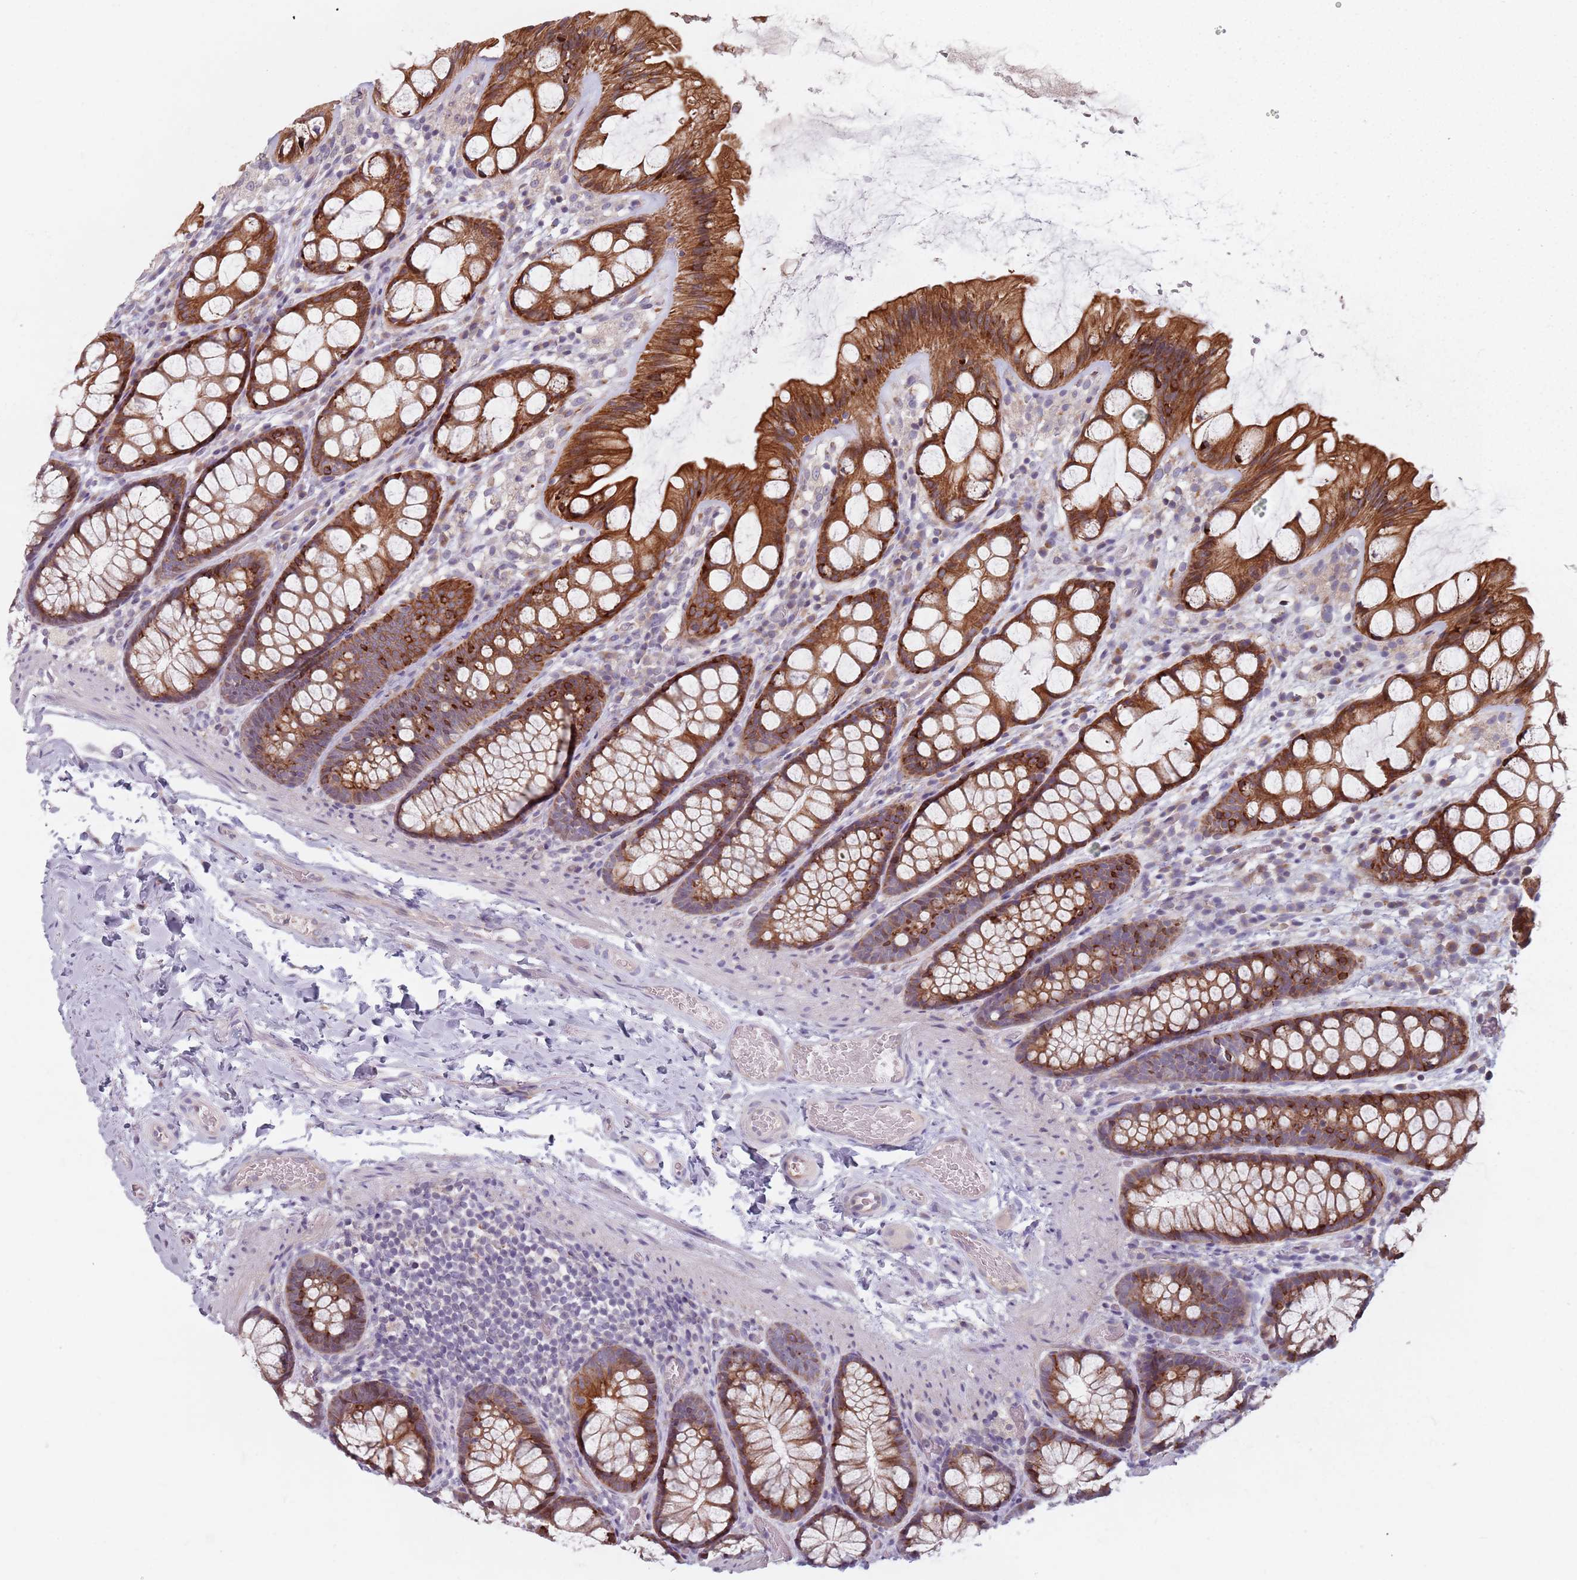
{"staining": {"intensity": "weak", "quantity": "<25%", "location": "cytoplasmic/membranous"}, "tissue": "colon", "cell_type": "Endothelial cells", "image_type": "normal", "snomed": [{"axis": "morphology", "description": "Normal tissue, NOS"}, {"axis": "topography", "description": "Colon"}], "caption": "The IHC micrograph has no significant expression in endothelial cells of colon.", "gene": "ADAL", "patient": {"sex": "male", "age": 47}}